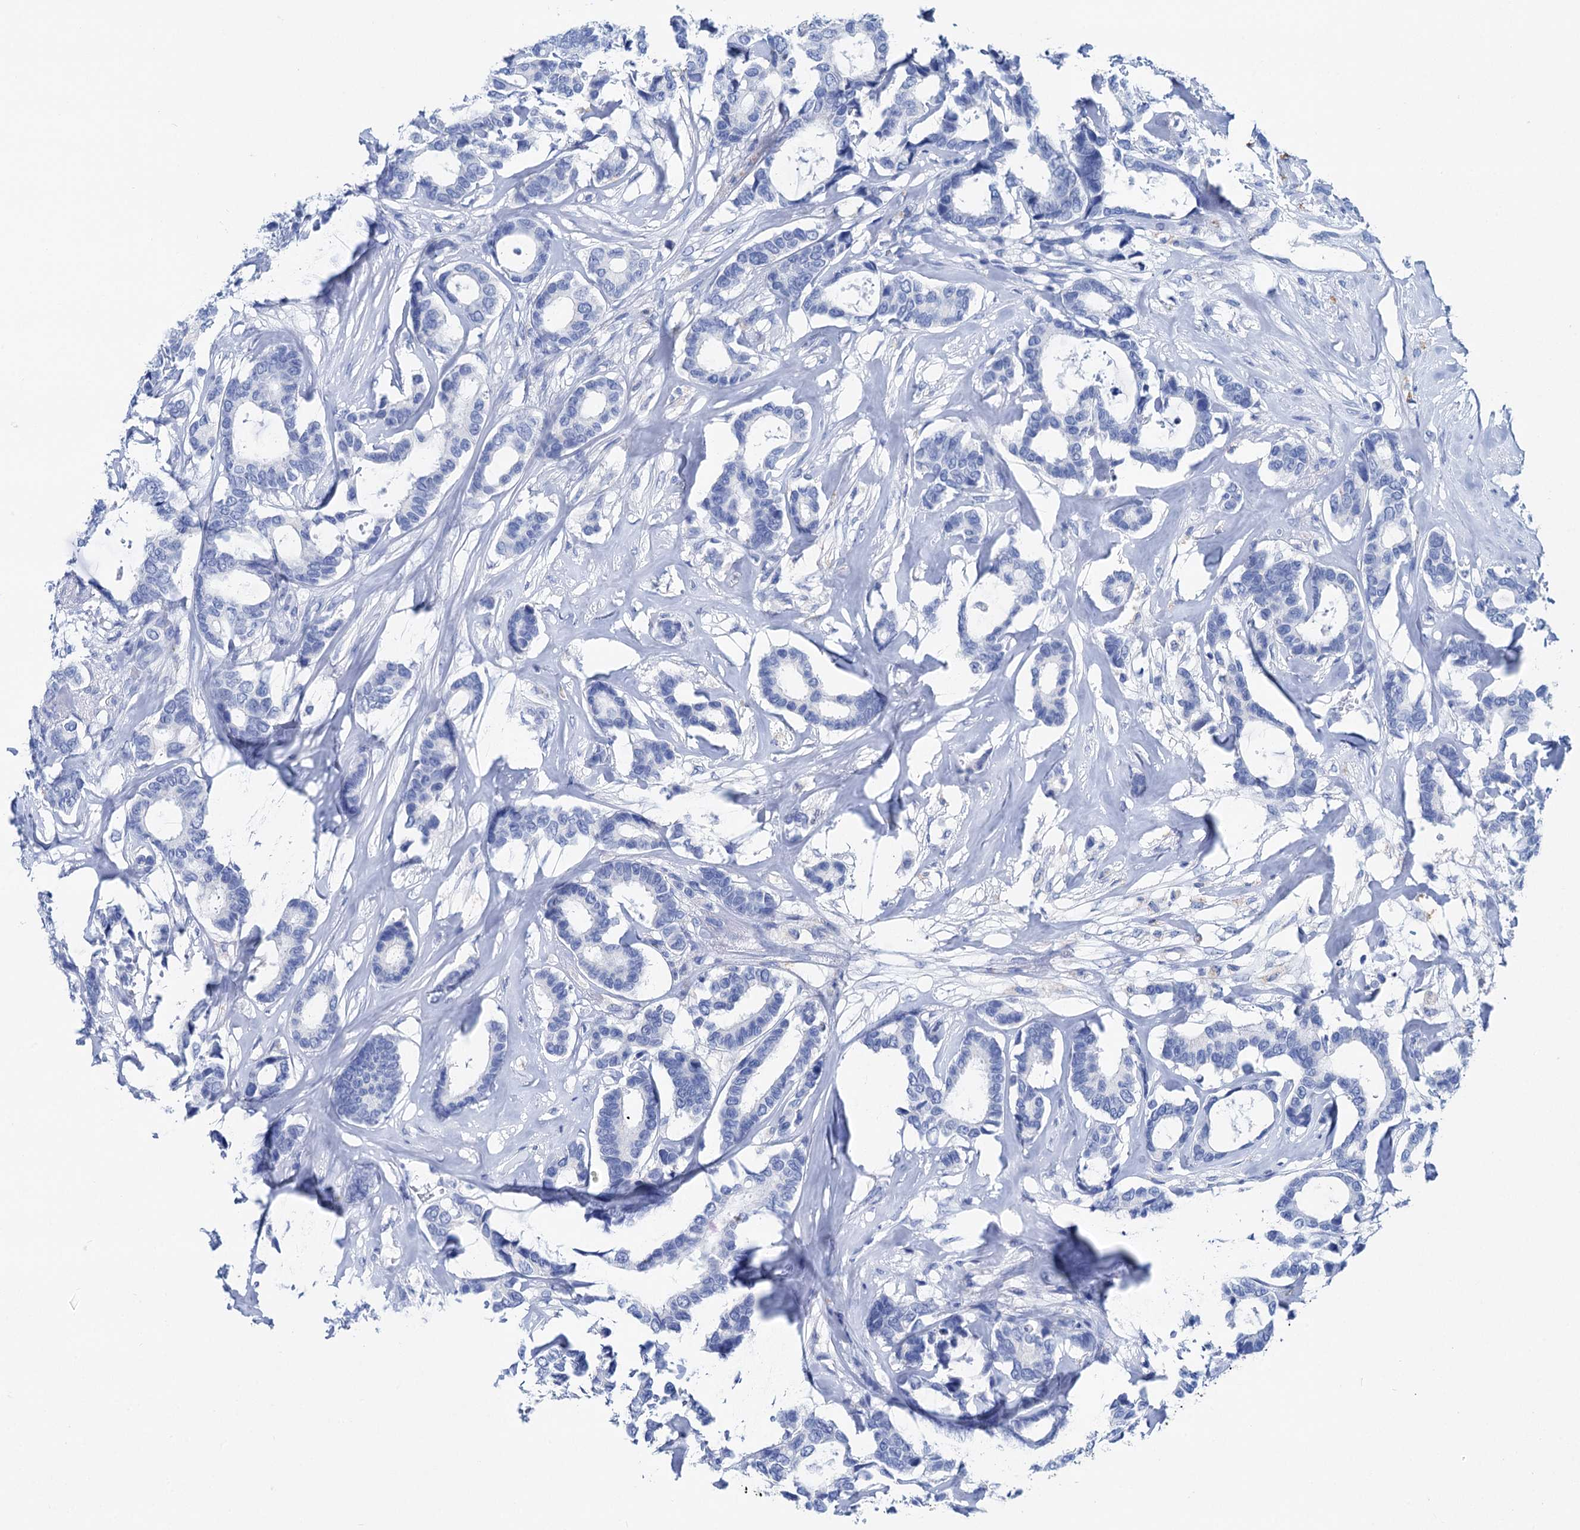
{"staining": {"intensity": "negative", "quantity": "none", "location": "none"}, "tissue": "breast cancer", "cell_type": "Tumor cells", "image_type": "cancer", "snomed": [{"axis": "morphology", "description": "Duct carcinoma"}, {"axis": "topography", "description": "Breast"}], "caption": "Immunohistochemistry (IHC) micrograph of neoplastic tissue: human invasive ductal carcinoma (breast) stained with DAB (3,3'-diaminobenzidine) exhibits no significant protein staining in tumor cells.", "gene": "BRINP1", "patient": {"sex": "female", "age": 87}}